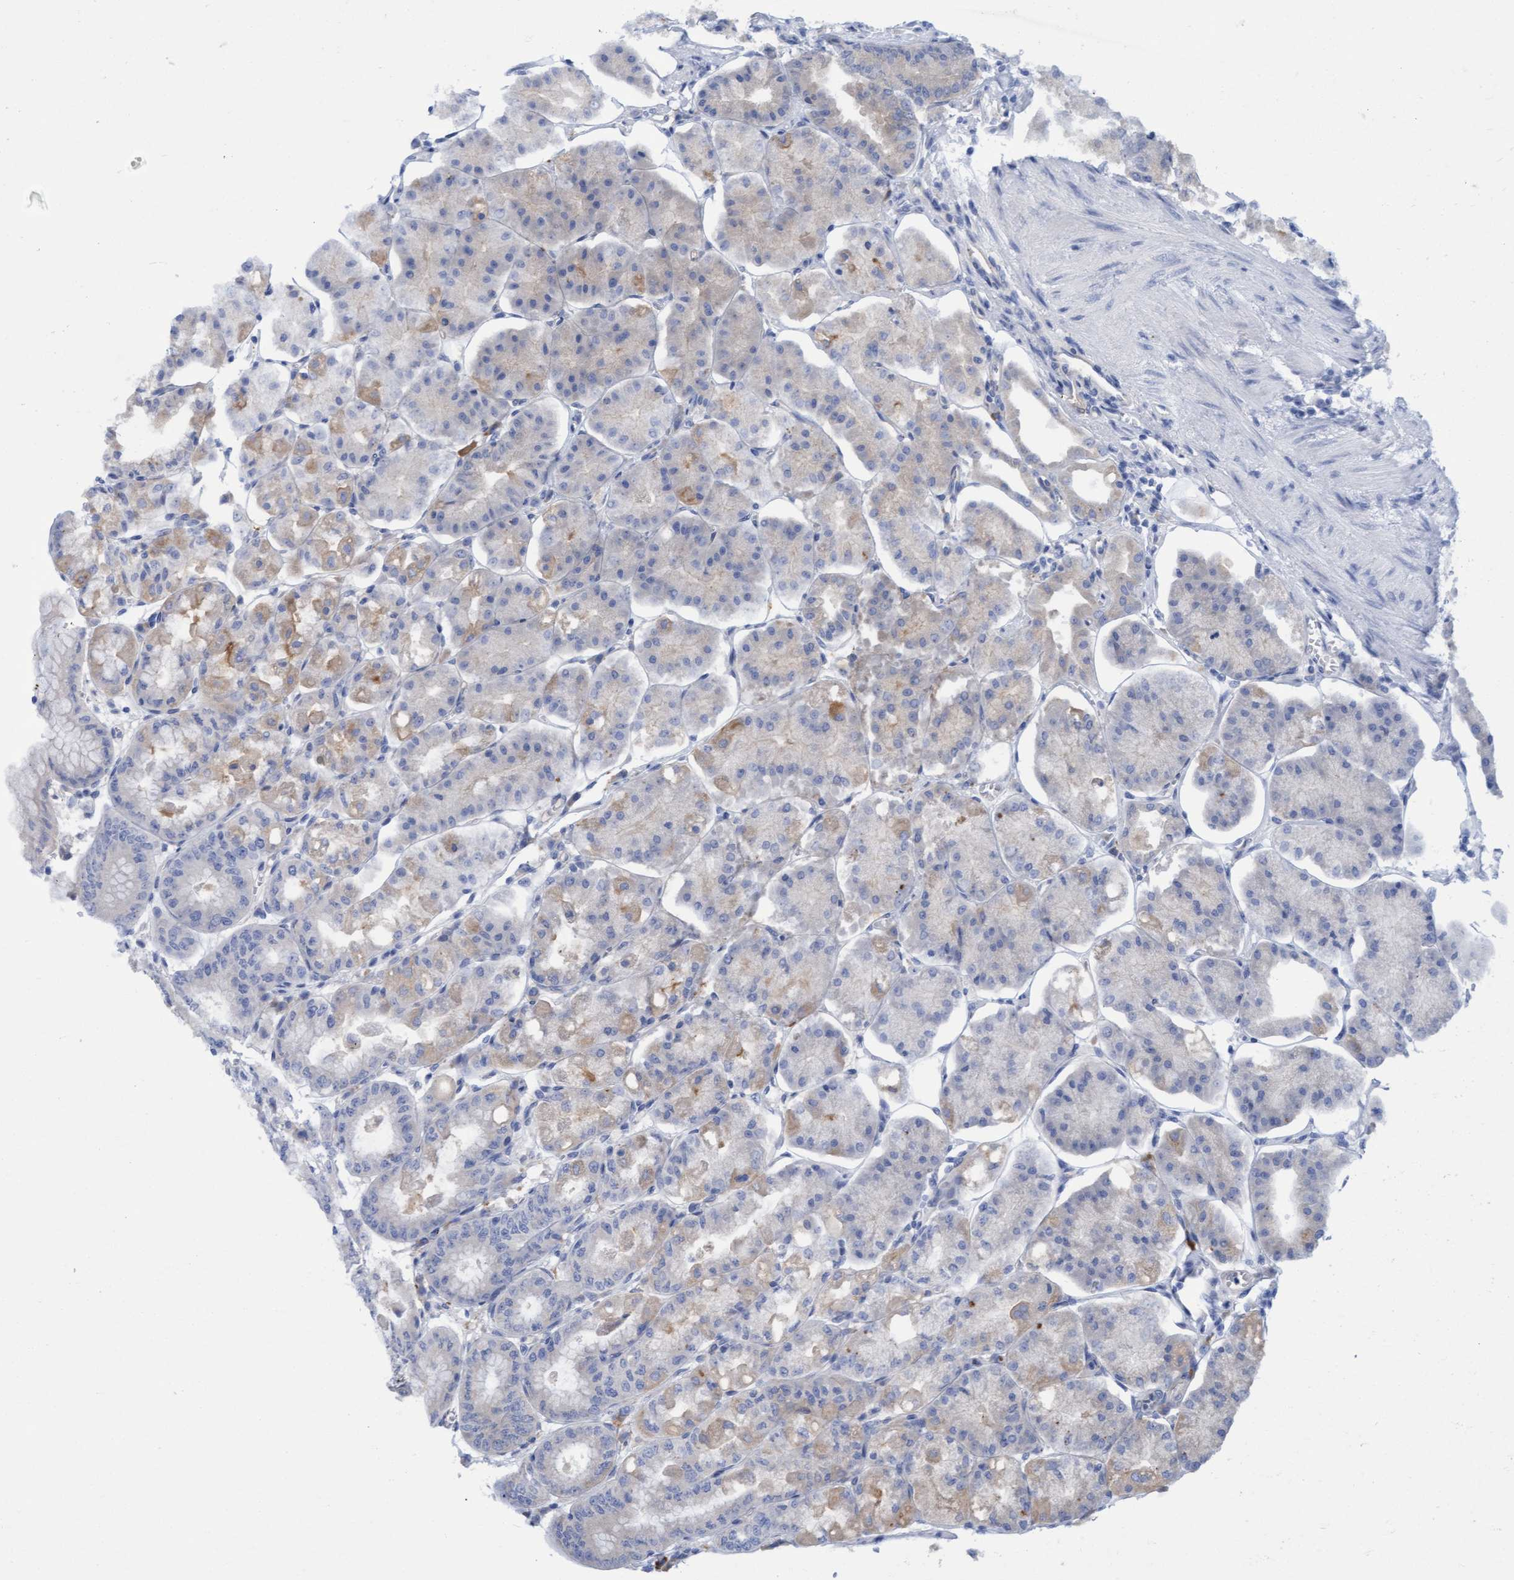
{"staining": {"intensity": "strong", "quantity": "25%-75%", "location": "cytoplasmic/membranous"}, "tissue": "stomach", "cell_type": "Glandular cells", "image_type": "normal", "snomed": [{"axis": "morphology", "description": "Normal tissue, NOS"}, {"axis": "topography", "description": "Stomach, lower"}], "caption": "Benign stomach shows strong cytoplasmic/membranous staining in about 25%-75% of glandular cells, visualized by immunohistochemistry. The staining was performed using DAB (3,3'-diaminobenzidine) to visualize the protein expression in brown, while the nuclei were stained in blue with hematoxylin (Magnification: 20x).", "gene": "KIAA0753", "patient": {"sex": "male", "age": 71}}